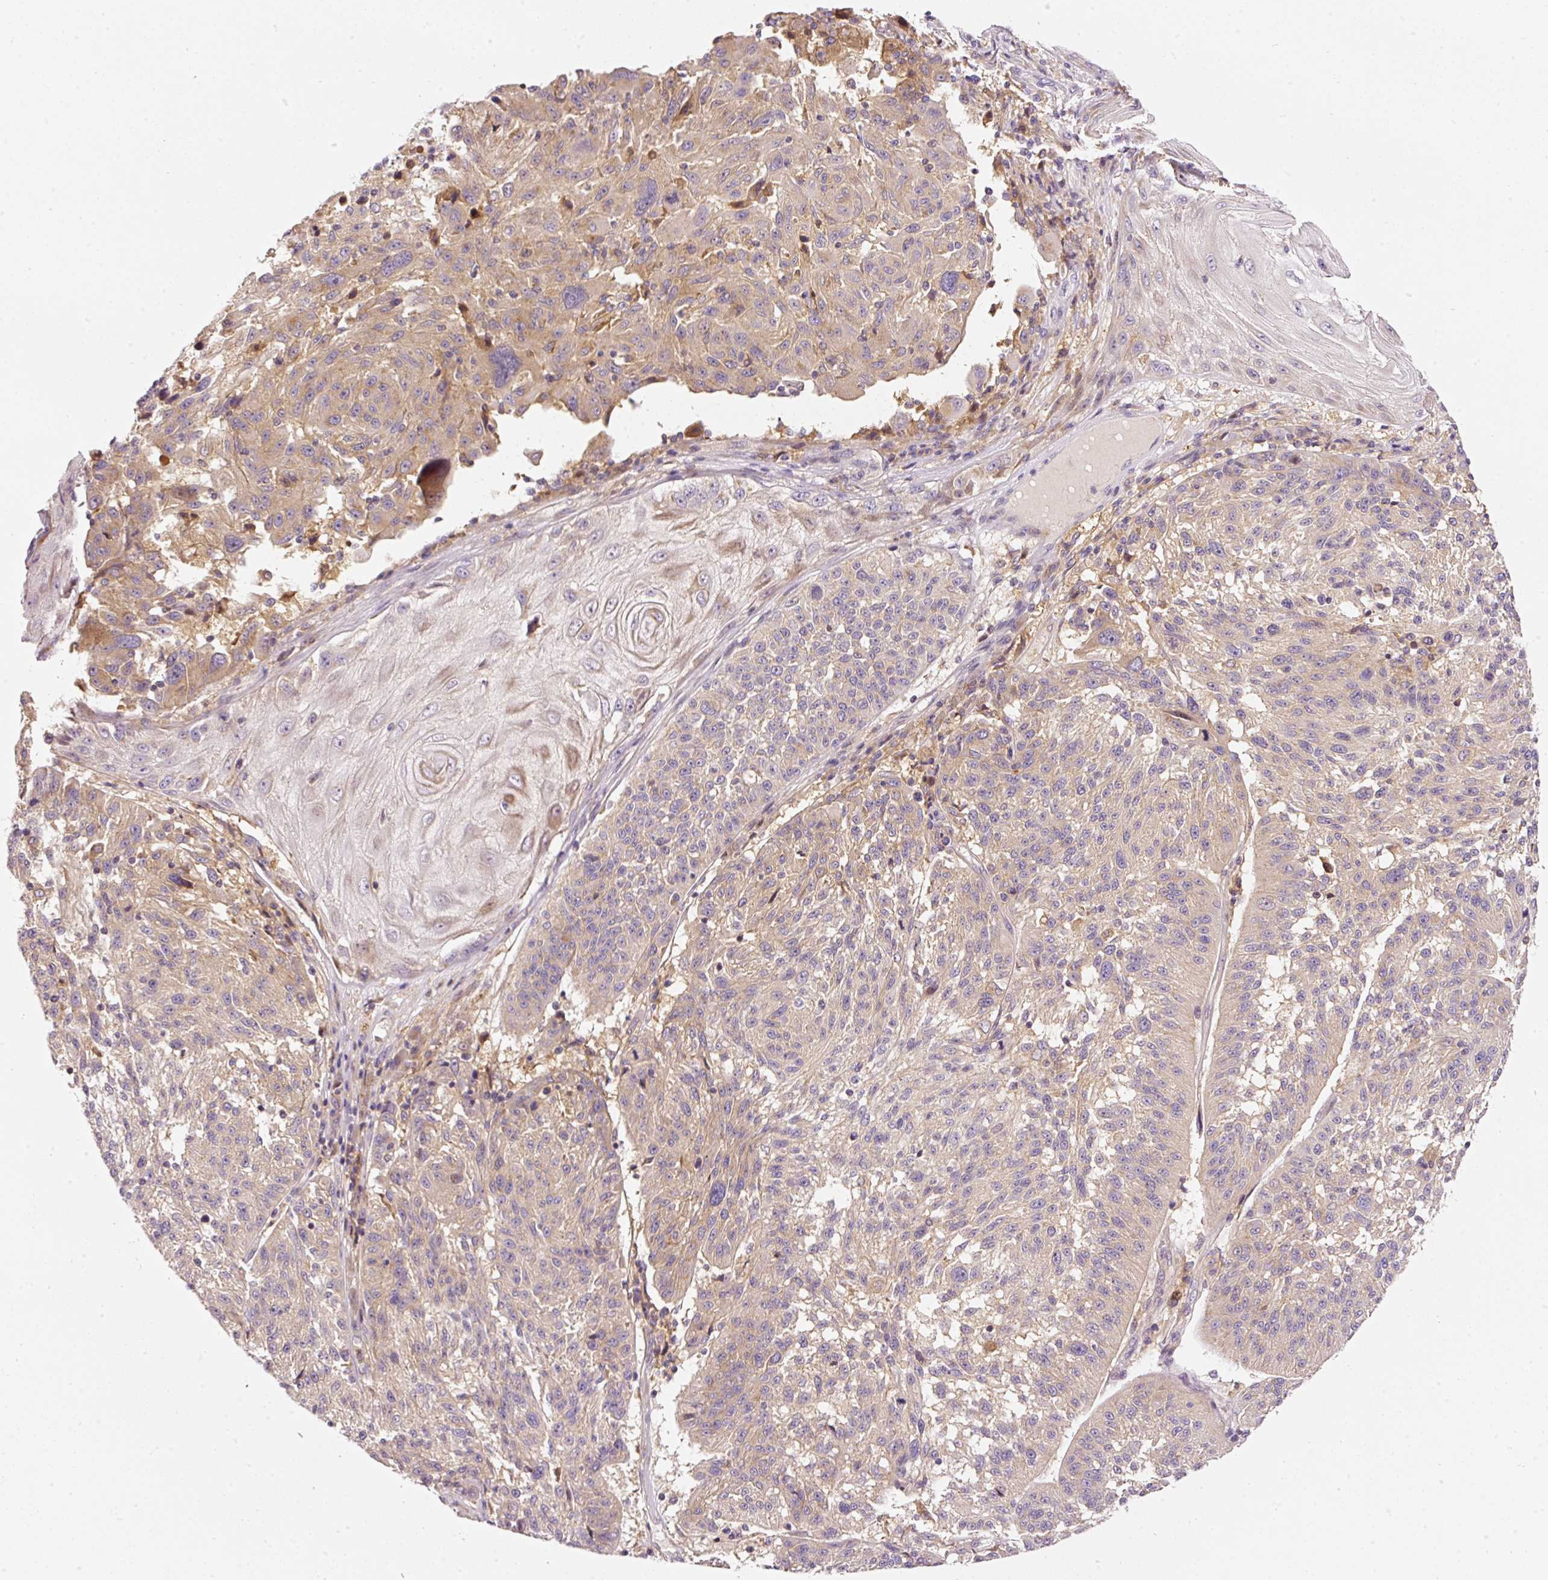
{"staining": {"intensity": "moderate", "quantity": ">75%", "location": "cytoplasmic/membranous"}, "tissue": "melanoma", "cell_type": "Tumor cells", "image_type": "cancer", "snomed": [{"axis": "morphology", "description": "Malignant melanoma, NOS"}, {"axis": "topography", "description": "Skin"}], "caption": "The histopathology image reveals a brown stain indicating the presence of a protein in the cytoplasmic/membranous of tumor cells in malignant melanoma.", "gene": "NAPA", "patient": {"sex": "male", "age": 53}}